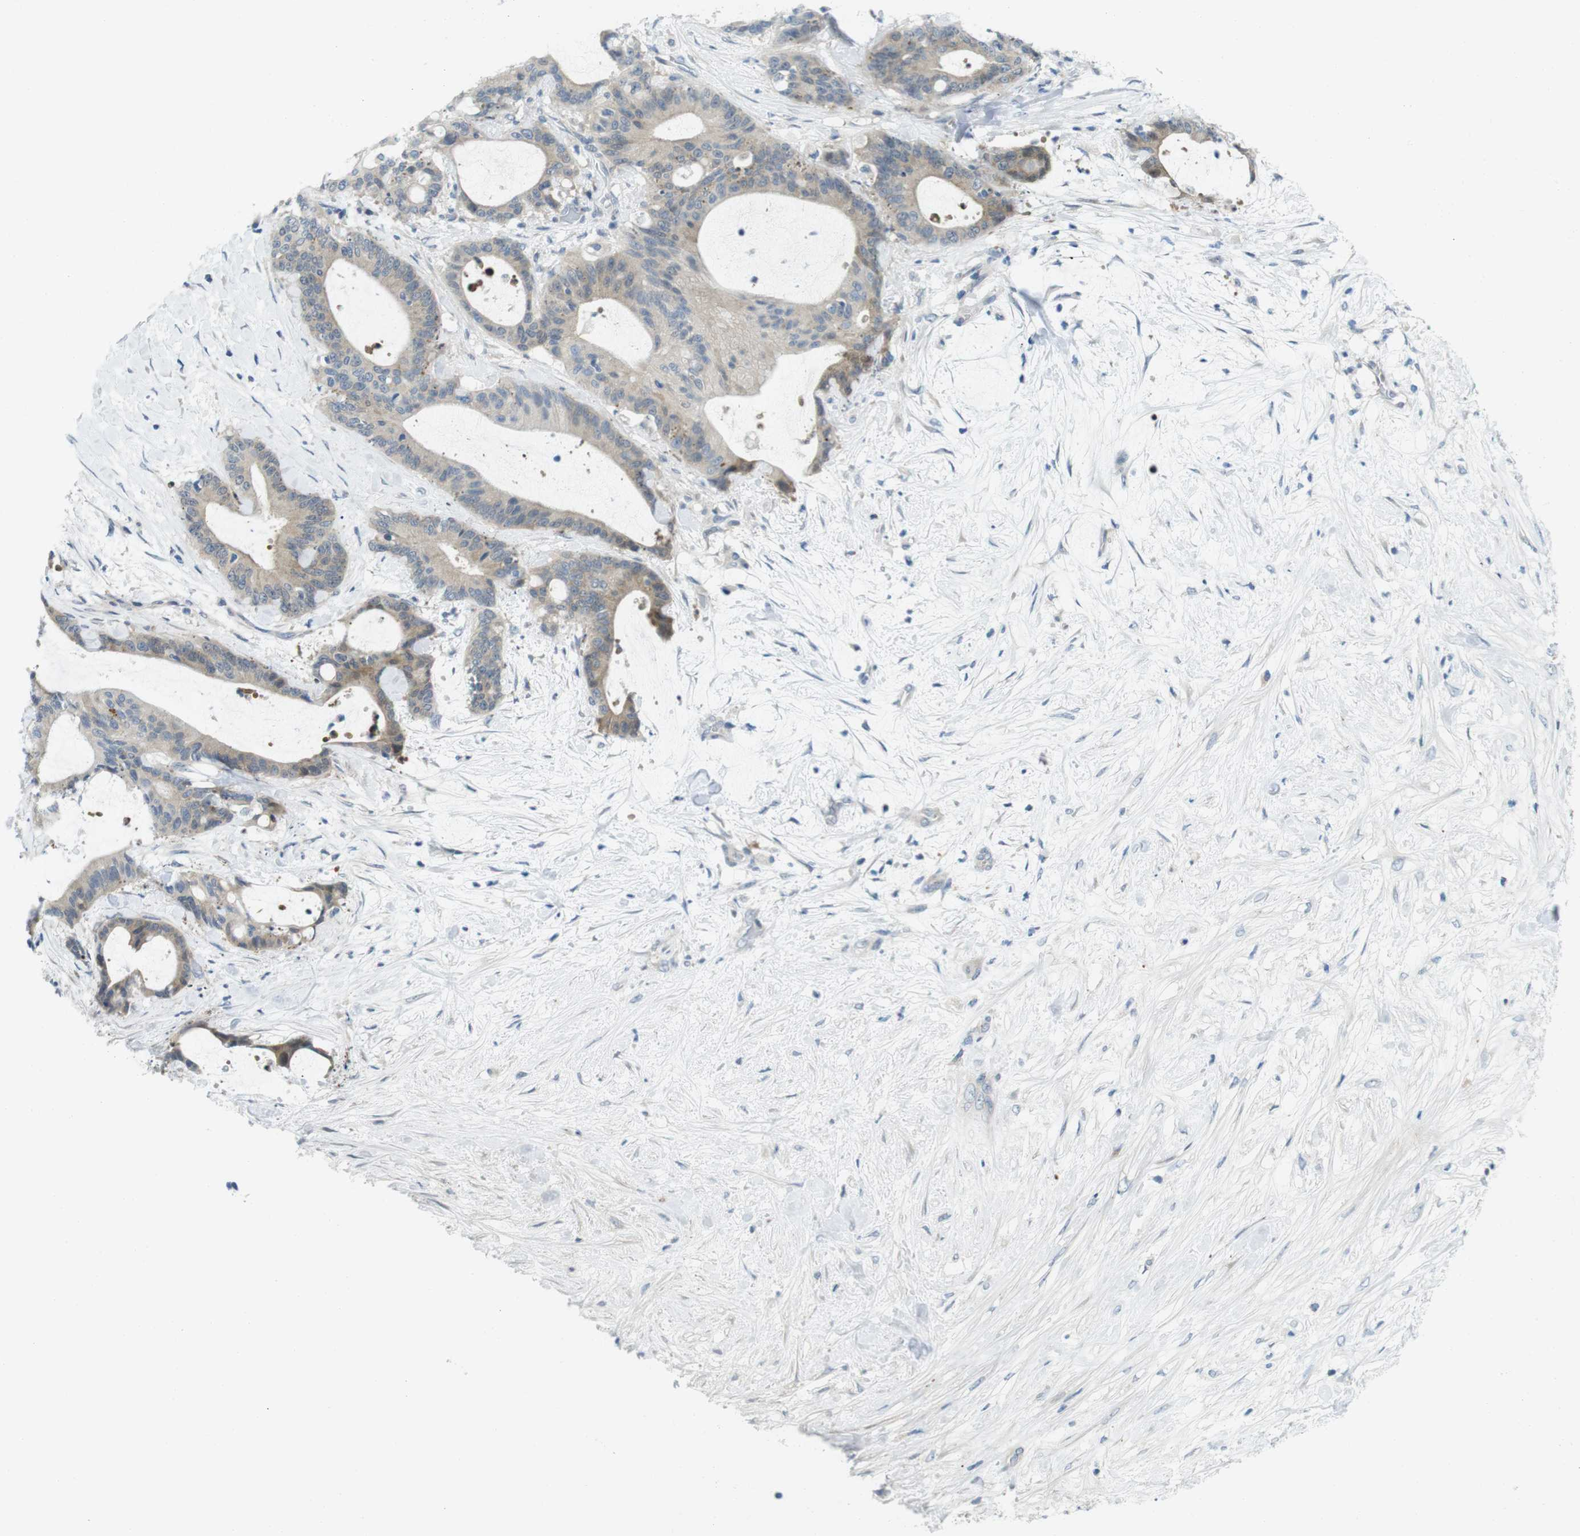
{"staining": {"intensity": "weak", "quantity": ">75%", "location": "cytoplasmic/membranous"}, "tissue": "liver cancer", "cell_type": "Tumor cells", "image_type": "cancer", "snomed": [{"axis": "morphology", "description": "Cholangiocarcinoma"}, {"axis": "topography", "description": "Liver"}], "caption": "Immunohistochemical staining of human liver cancer shows low levels of weak cytoplasmic/membranous positivity in about >75% of tumor cells.", "gene": "CASP2", "patient": {"sex": "female", "age": 73}}